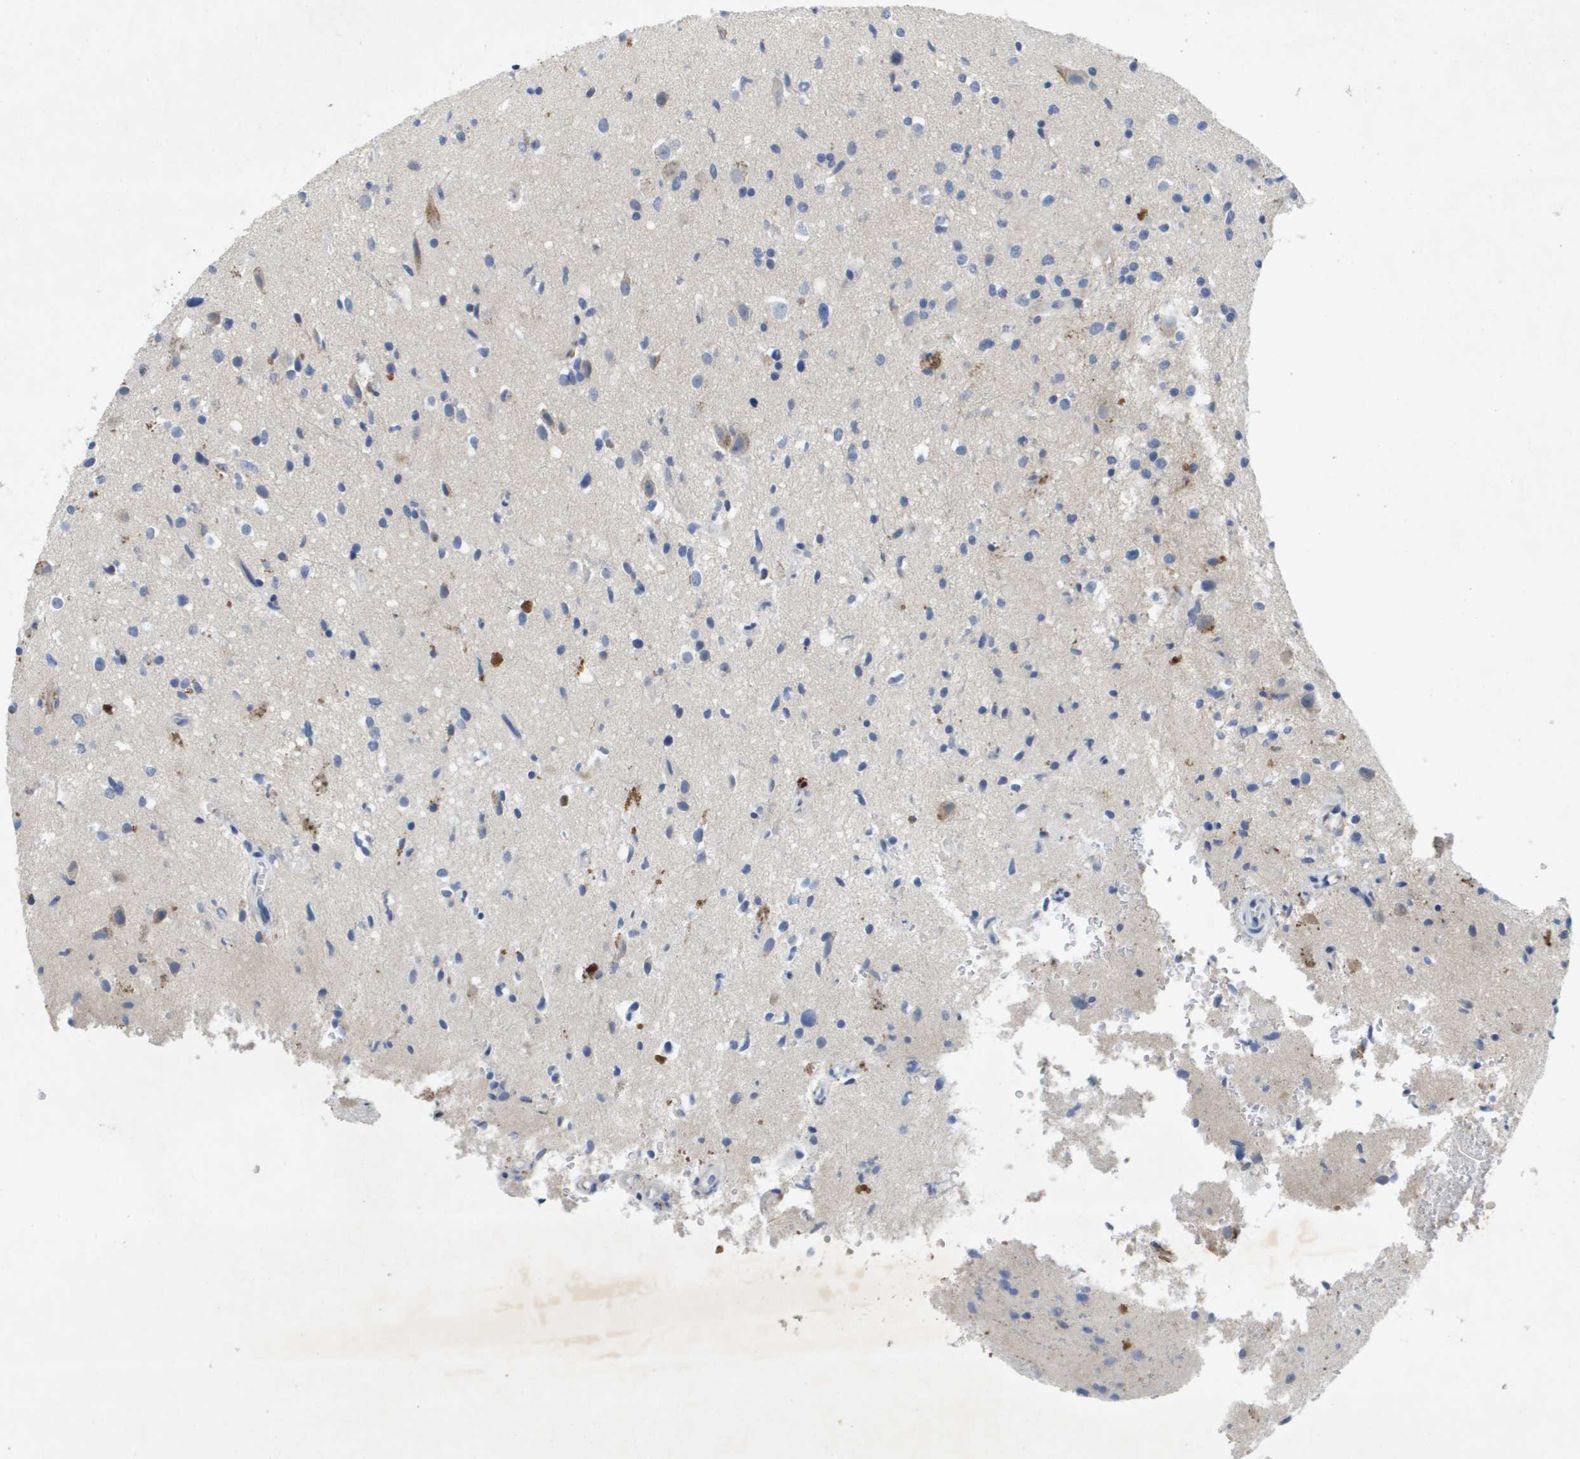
{"staining": {"intensity": "weak", "quantity": "<25%", "location": "cytoplasmic/membranous"}, "tissue": "glioma", "cell_type": "Tumor cells", "image_type": "cancer", "snomed": [{"axis": "morphology", "description": "Glioma, malignant, High grade"}, {"axis": "topography", "description": "Brain"}], "caption": "High magnification brightfield microscopy of glioma stained with DAB (3,3'-diaminobenzidine) (brown) and counterstained with hematoxylin (blue): tumor cells show no significant positivity.", "gene": "LIPG", "patient": {"sex": "male", "age": 33}}